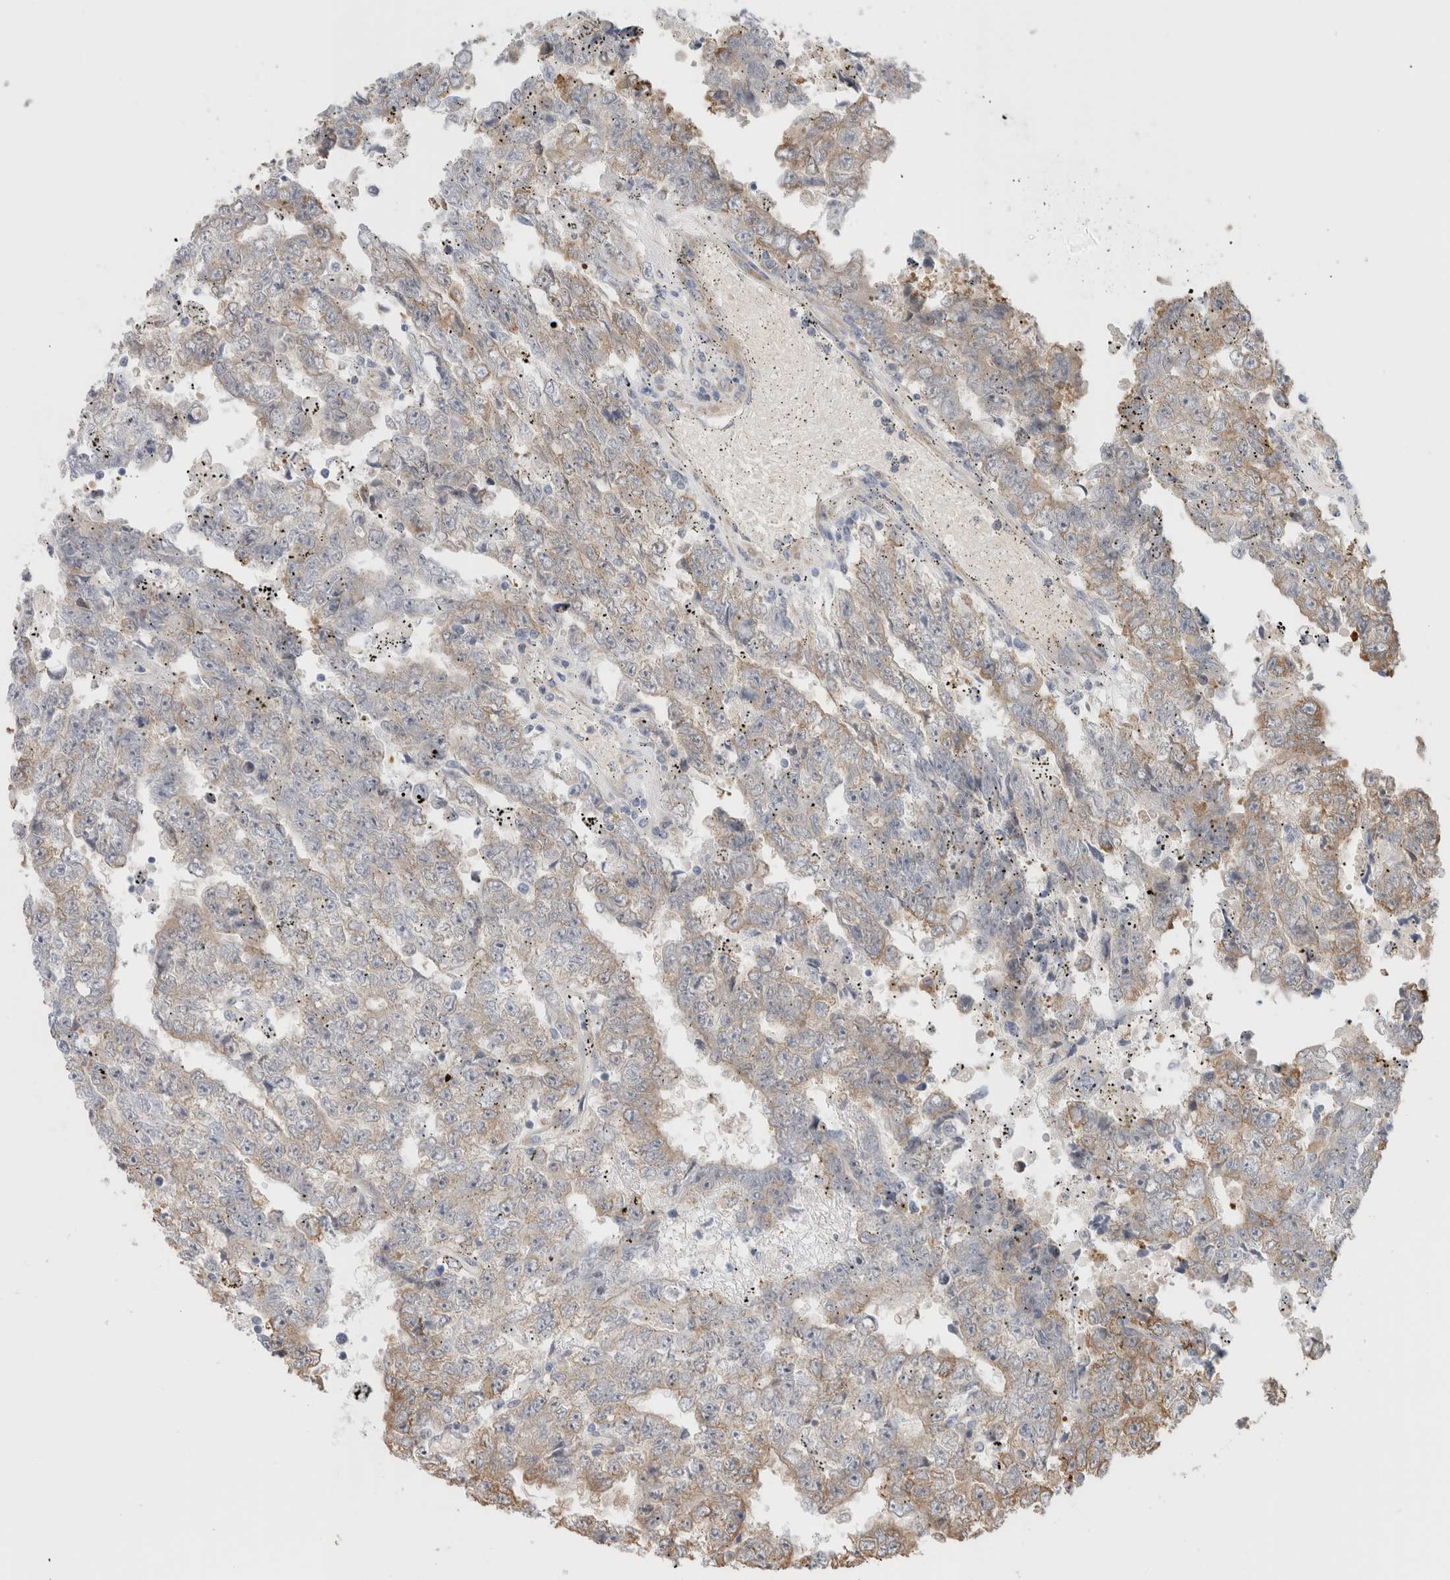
{"staining": {"intensity": "moderate", "quantity": "25%-75%", "location": "cytoplasmic/membranous"}, "tissue": "testis cancer", "cell_type": "Tumor cells", "image_type": "cancer", "snomed": [{"axis": "morphology", "description": "Carcinoma, Embryonal, NOS"}, {"axis": "topography", "description": "Testis"}], "caption": "Testis cancer (embryonal carcinoma) stained for a protein (brown) shows moderate cytoplasmic/membranous positive staining in approximately 25%-75% of tumor cells.", "gene": "ZNF649", "patient": {"sex": "male", "age": 25}}